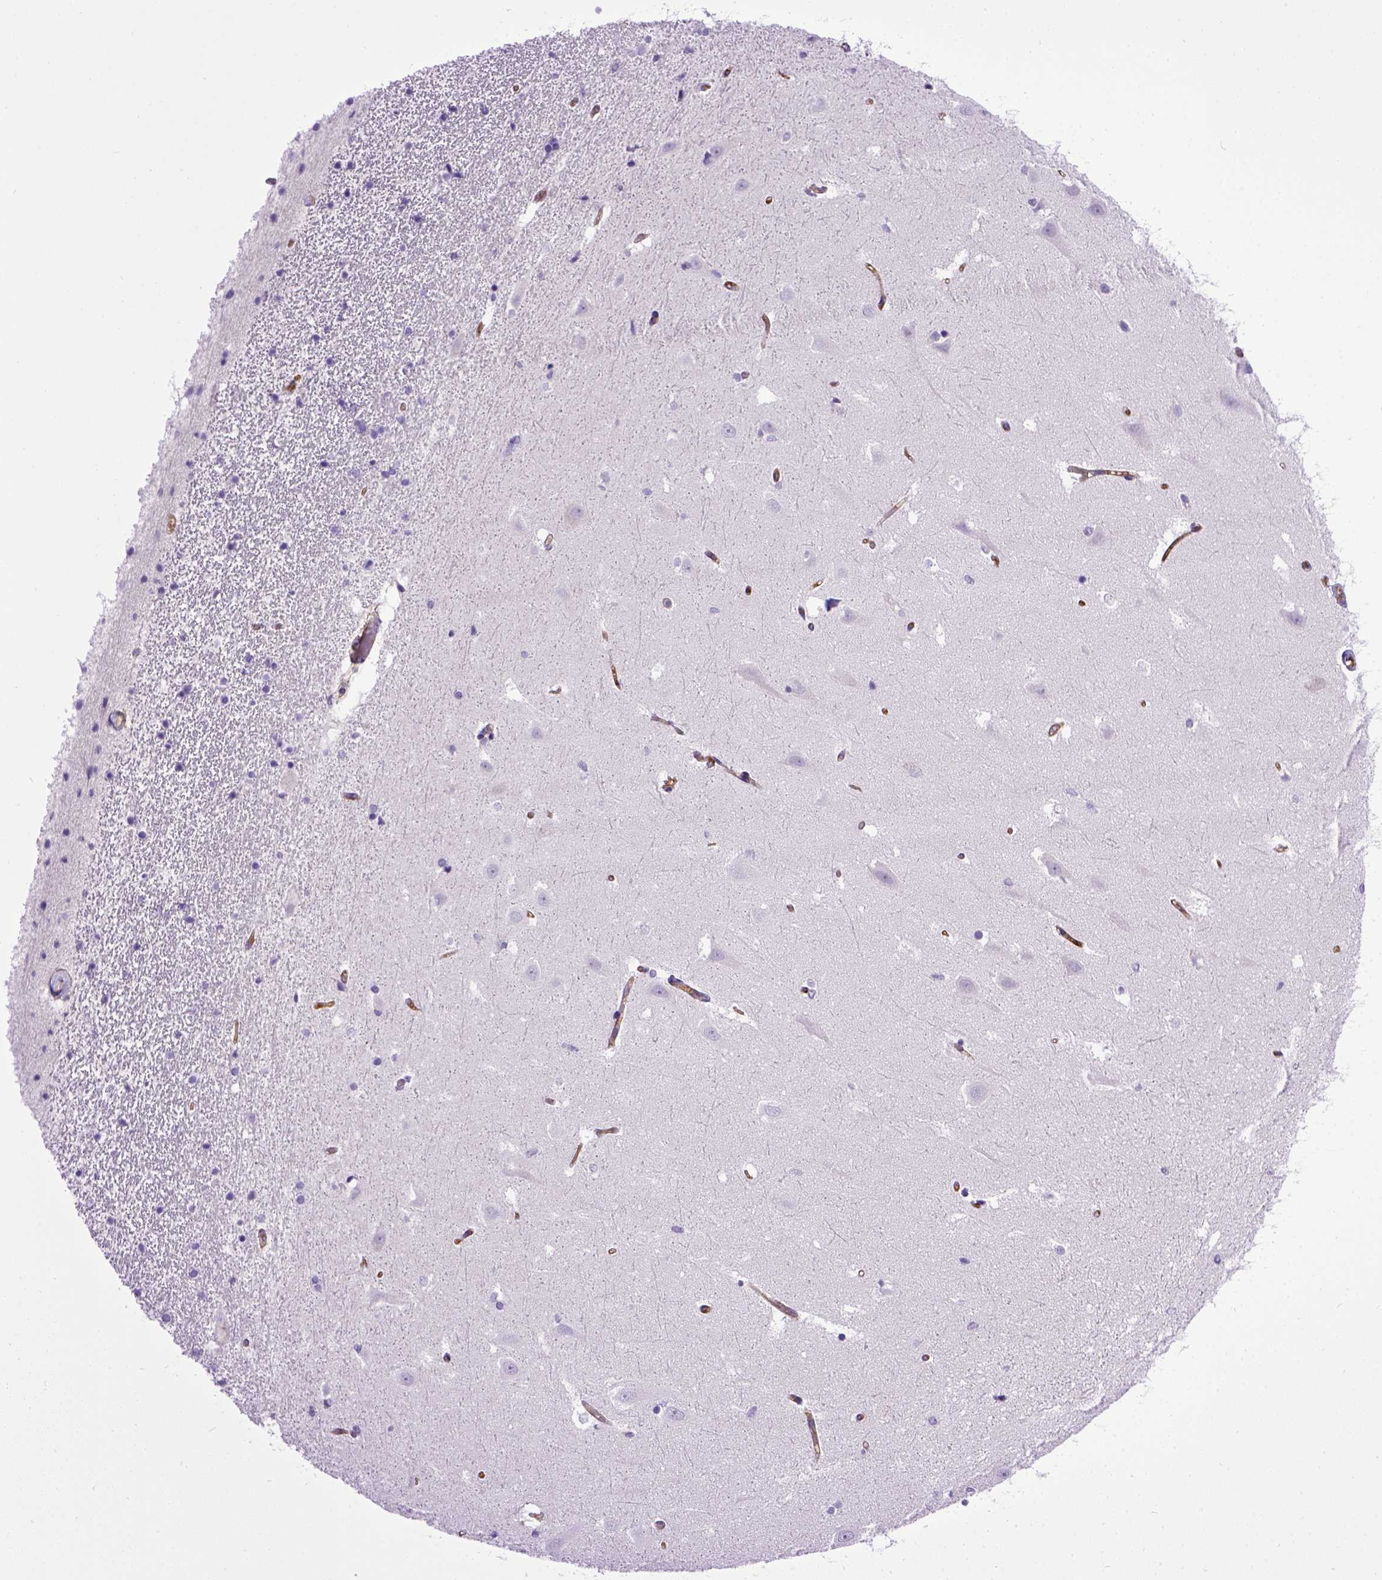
{"staining": {"intensity": "negative", "quantity": "none", "location": "none"}, "tissue": "hippocampus", "cell_type": "Glial cells", "image_type": "normal", "snomed": [{"axis": "morphology", "description": "Normal tissue, NOS"}, {"axis": "topography", "description": "Hippocampus"}], "caption": "High power microscopy photomicrograph of an IHC histopathology image of unremarkable hippocampus, revealing no significant staining in glial cells. (Brightfield microscopy of DAB (3,3'-diaminobenzidine) immunohistochemistry (IHC) at high magnification).", "gene": "ENG", "patient": {"sex": "male", "age": 44}}